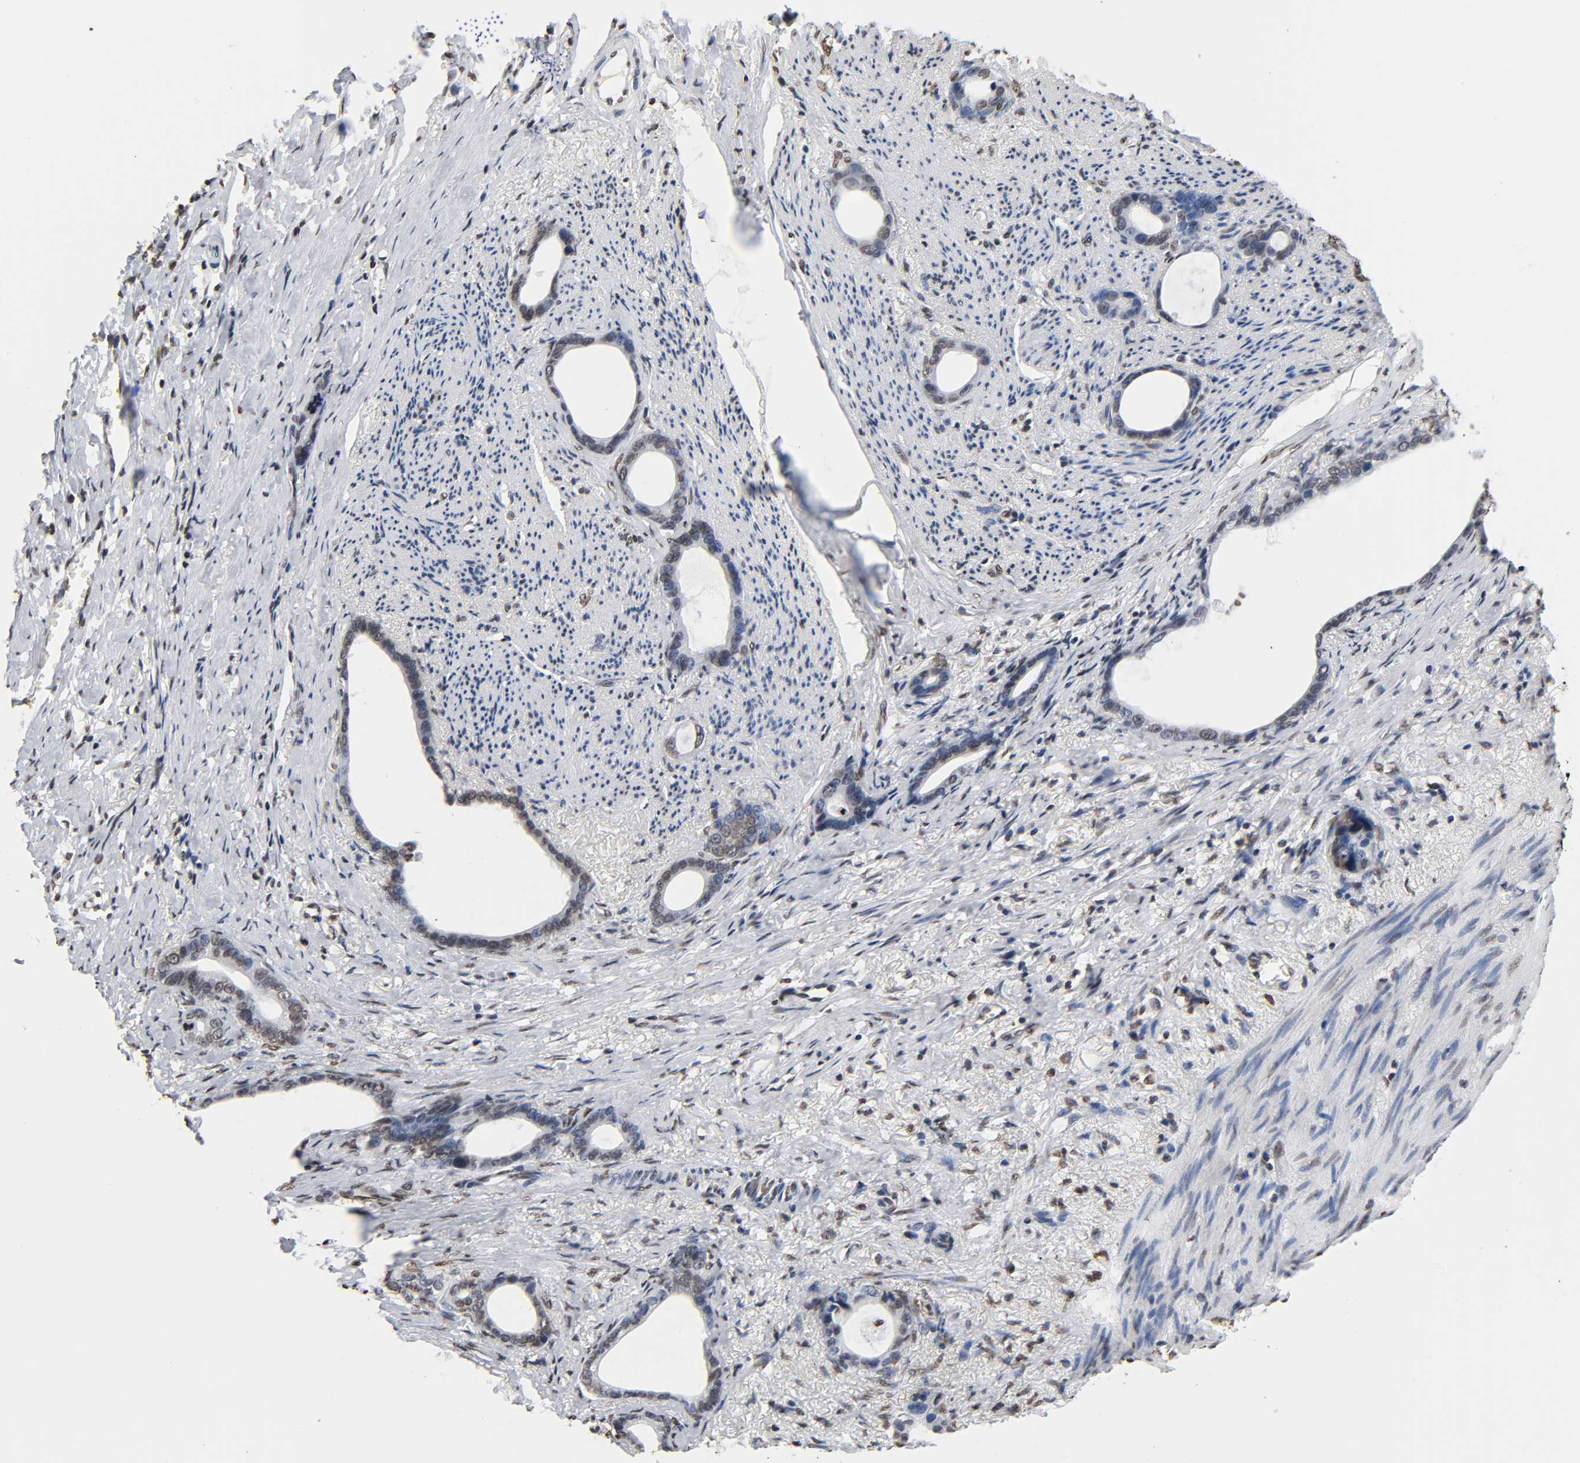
{"staining": {"intensity": "moderate", "quantity": "25%-75%", "location": "nuclear"}, "tissue": "stomach cancer", "cell_type": "Tumor cells", "image_type": "cancer", "snomed": [{"axis": "morphology", "description": "Adenocarcinoma, NOS"}, {"axis": "topography", "description": "Stomach"}], "caption": "Protein staining reveals moderate nuclear expression in about 25%-75% of tumor cells in stomach adenocarcinoma.", "gene": "HOXA6", "patient": {"sex": "female", "age": 75}}